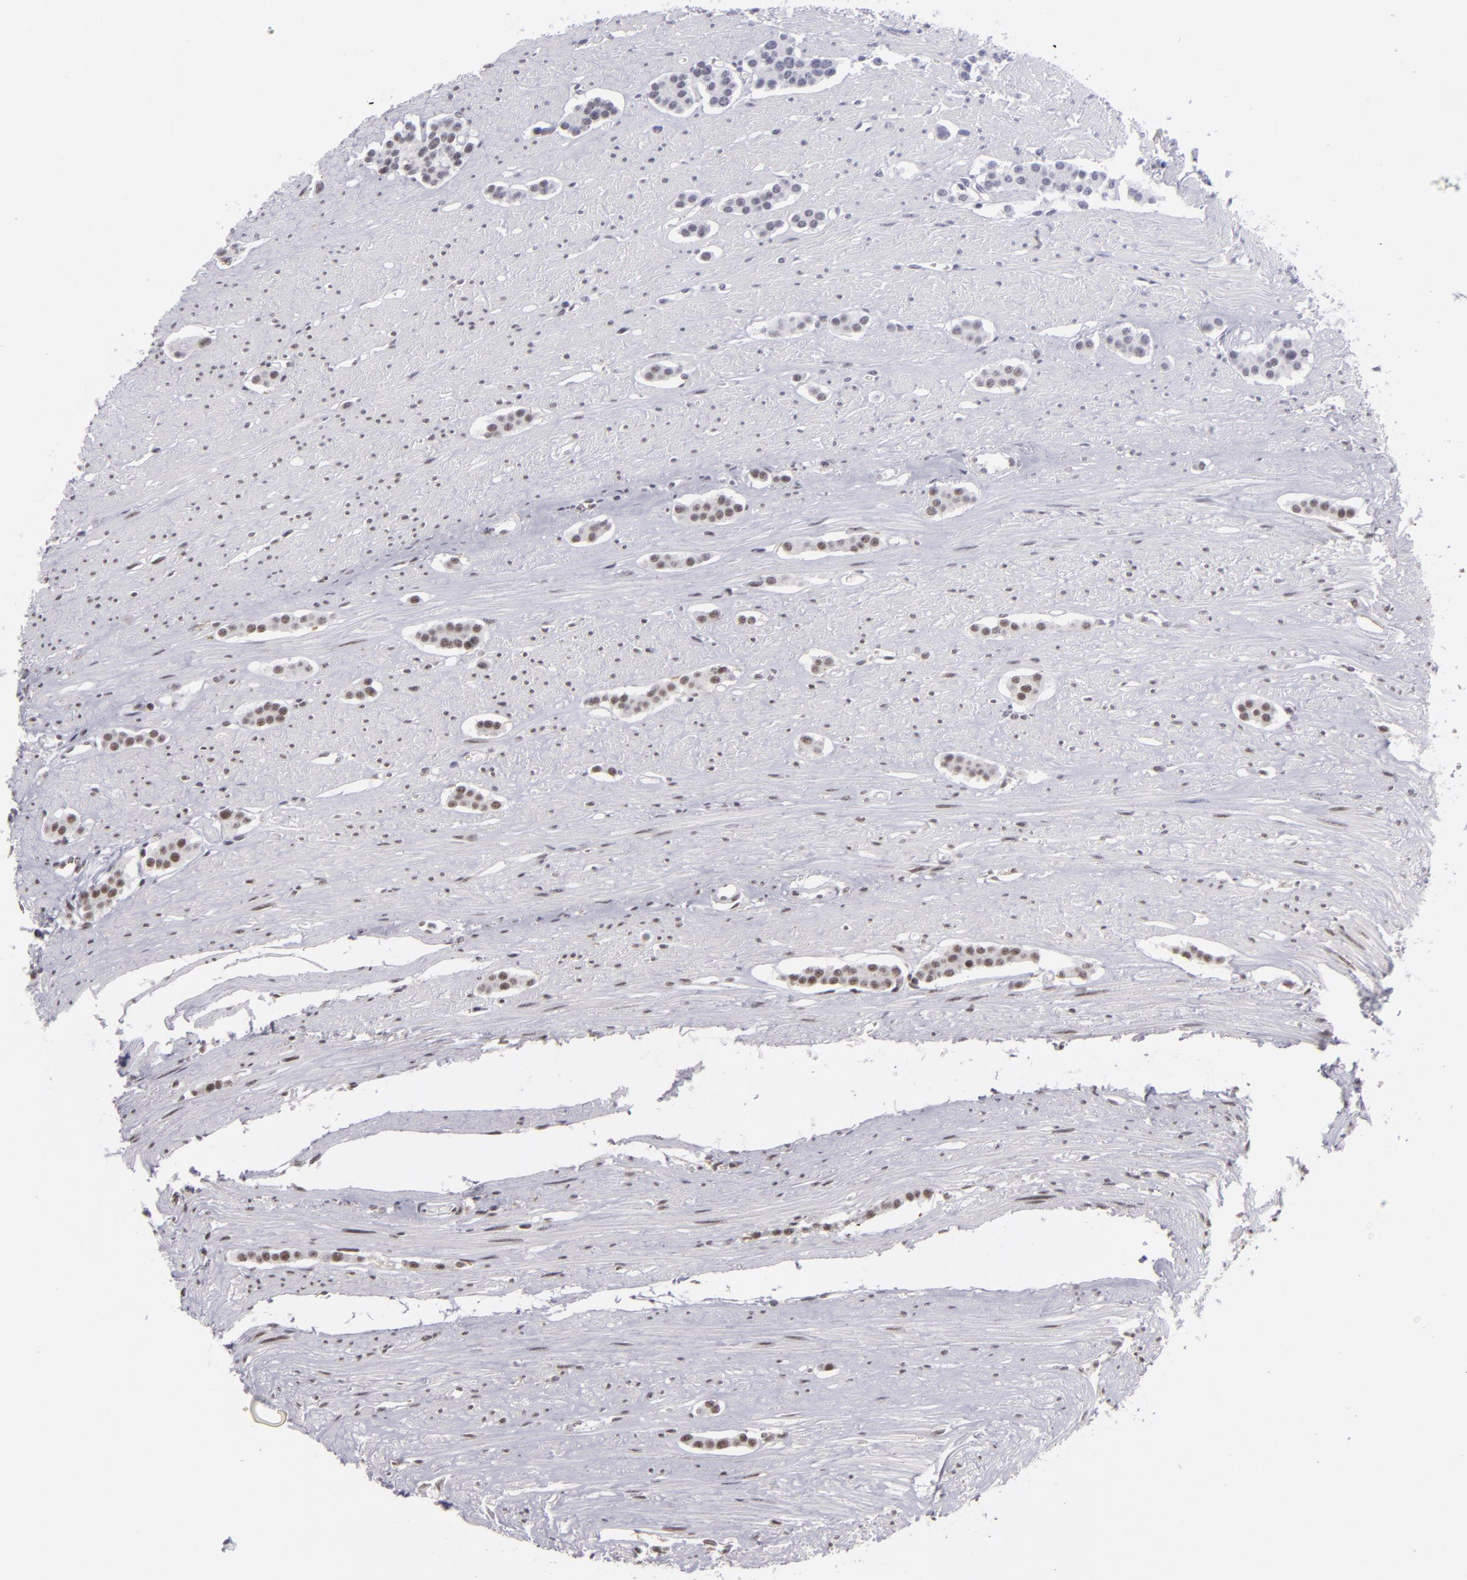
{"staining": {"intensity": "weak", "quantity": ">75%", "location": "nuclear"}, "tissue": "carcinoid", "cell_type": "Tumor cells", "image_type": "cancer", "snomed": [{"axis": "morphology", "description": "Carcinoid, malignant, NOS"}, {"axis": "topography", "description": "Small intestine"}], "caption": "This histopathology image demonstrates malignant carcinoid stained with immunohistochemistry to label a protein in brown. The nuclear of tumor cells show weak positivity for the protein. Nuclei are counter-stained blue.", "gene": "INTS6", "patient": {"sex": "male", "age": 60}}